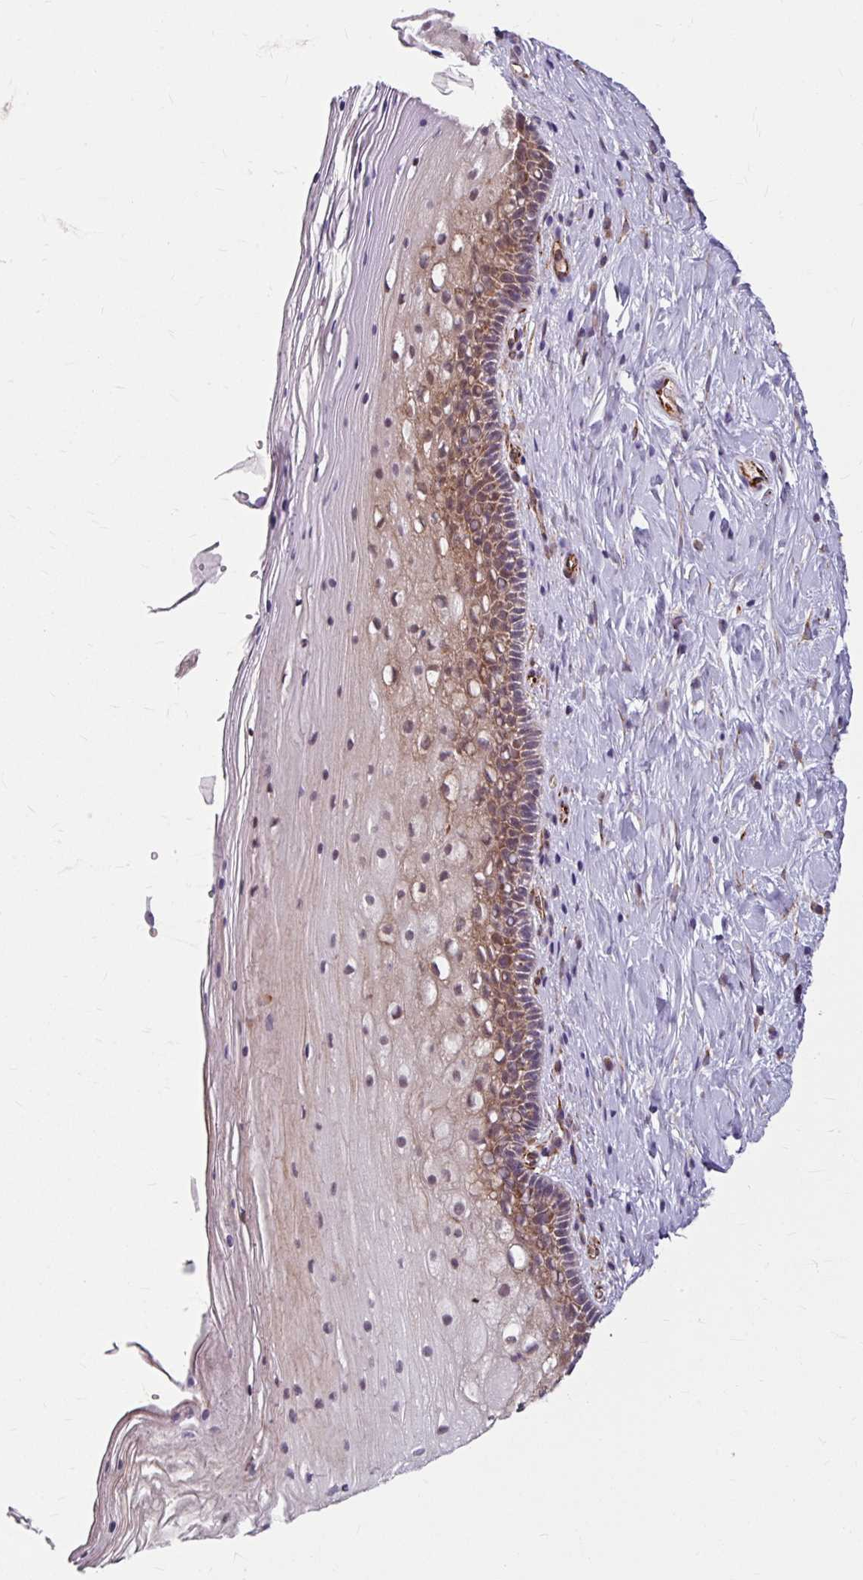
{"staining": {"intensity": "moderate", "quantity": "25%-75%", "location": "cytoplasmic/membranous"}, "tissue": "cervix", "cell_type": "Glandular cells", "image_type": "normal", "snomed": [{"axis": "morphology", "description": "Normal tissue, NOS"}, {"axis": "topography", "description": "Cervix"}], "caption": "The immunohistochemical stain highlights moderate cytoplasmic/membranous expression in glandular cells of benign cervix.", "gene": "DAAM2", "patient": {"sex": "female", "age": 36}}